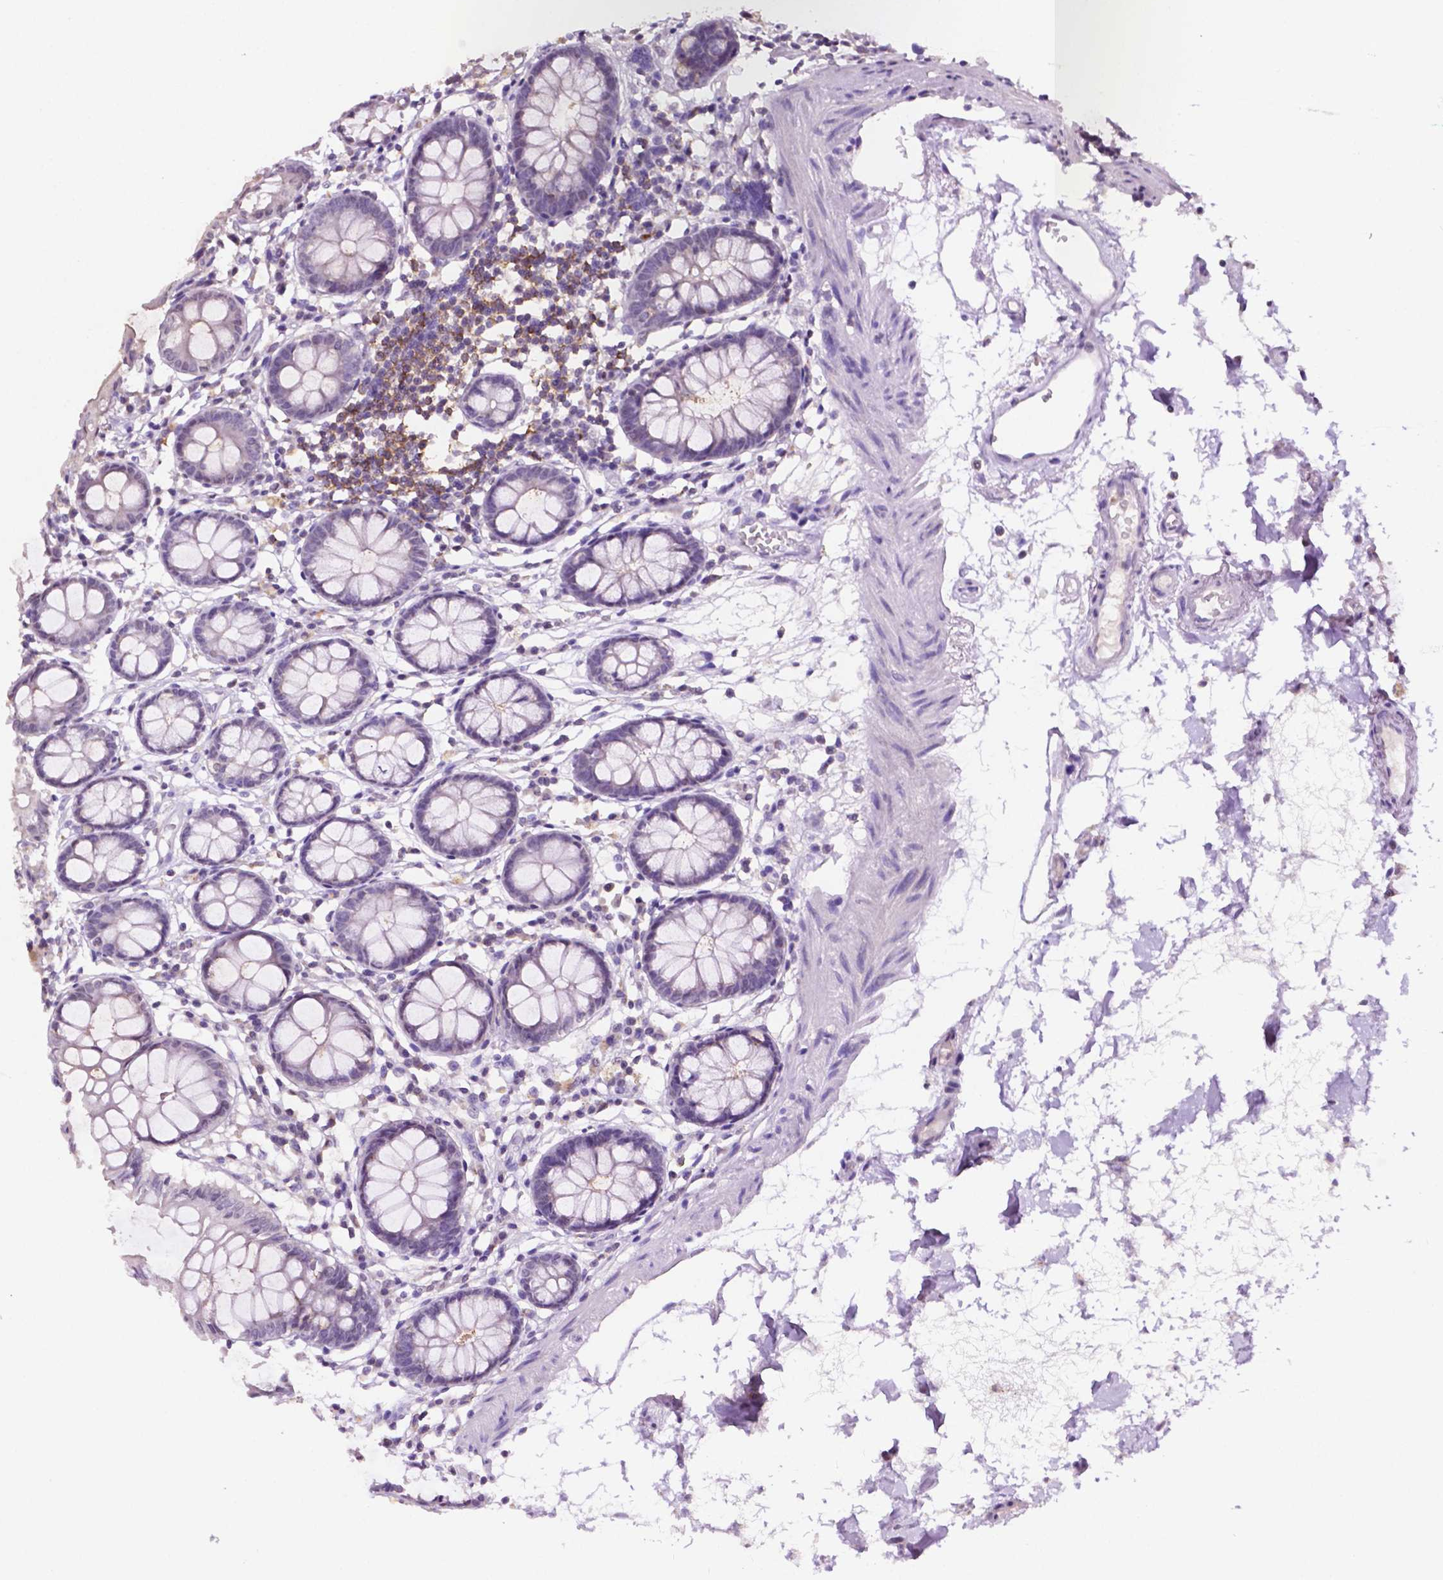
{"staining": {"intensity": "negative", "quantity": "none", "location": "none"}, "tissue": "colon", "cell_type": "Endothelial cells", "image_type": "normal", "snomed": [{"axis": "morphology", "description": "Normal tissue, NOS"}, {"axis": "topography", "description": "Colon"}], "caption": "This is a photomicrograph of immunohistochemistry (IHC) staining of normal colon, which shows no expression in endothelial cells. (Stains: DAB IHC with hematoxylin counter stain, Microscopy: brightfield microscopy at high magnification).", "gene": "PTPN6", "patient": {"sex": "female", "age": 84}}